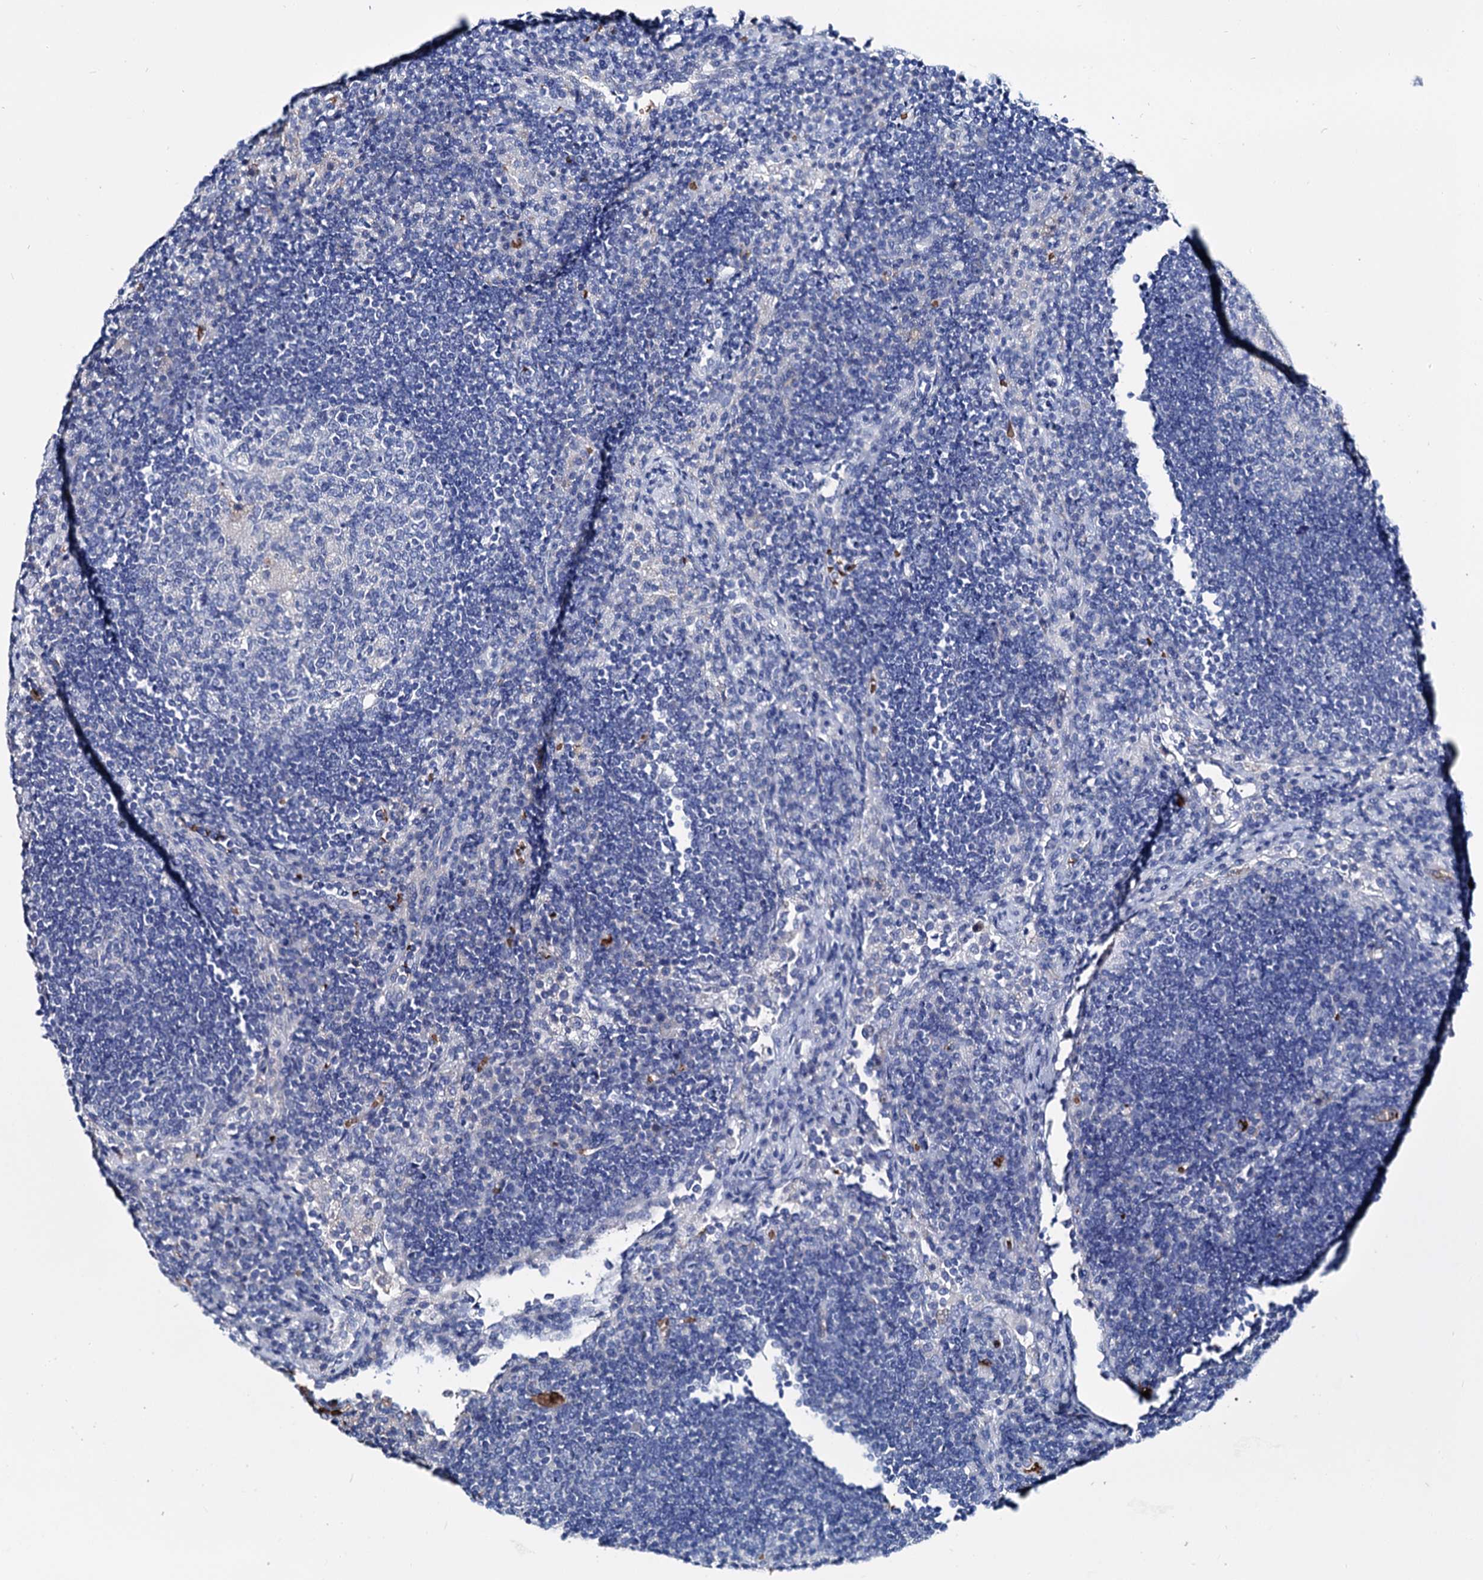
{"staining": {"intensity": "negative", "quantity": "none", "location": "none"}, "tissue": "lymph node", "cell_type": "Germinal center cells", "image_type": "normal", "snomed": [{"axis": "morphology", "description": "Normal tissue, NOS"}, {"axis": "topography", "description": "Lymph node"}], "caption": "Immunohistochemistry (IHC) micrograph of benign human lymph node stained for a protein (brown), which shows no positivity in germinal center cells. (DAB (3,3'-diaminobenzidine) IHC, high magnification).", "gene": "RPUSD3", "patient": {"sex": "female", "age": 53}}